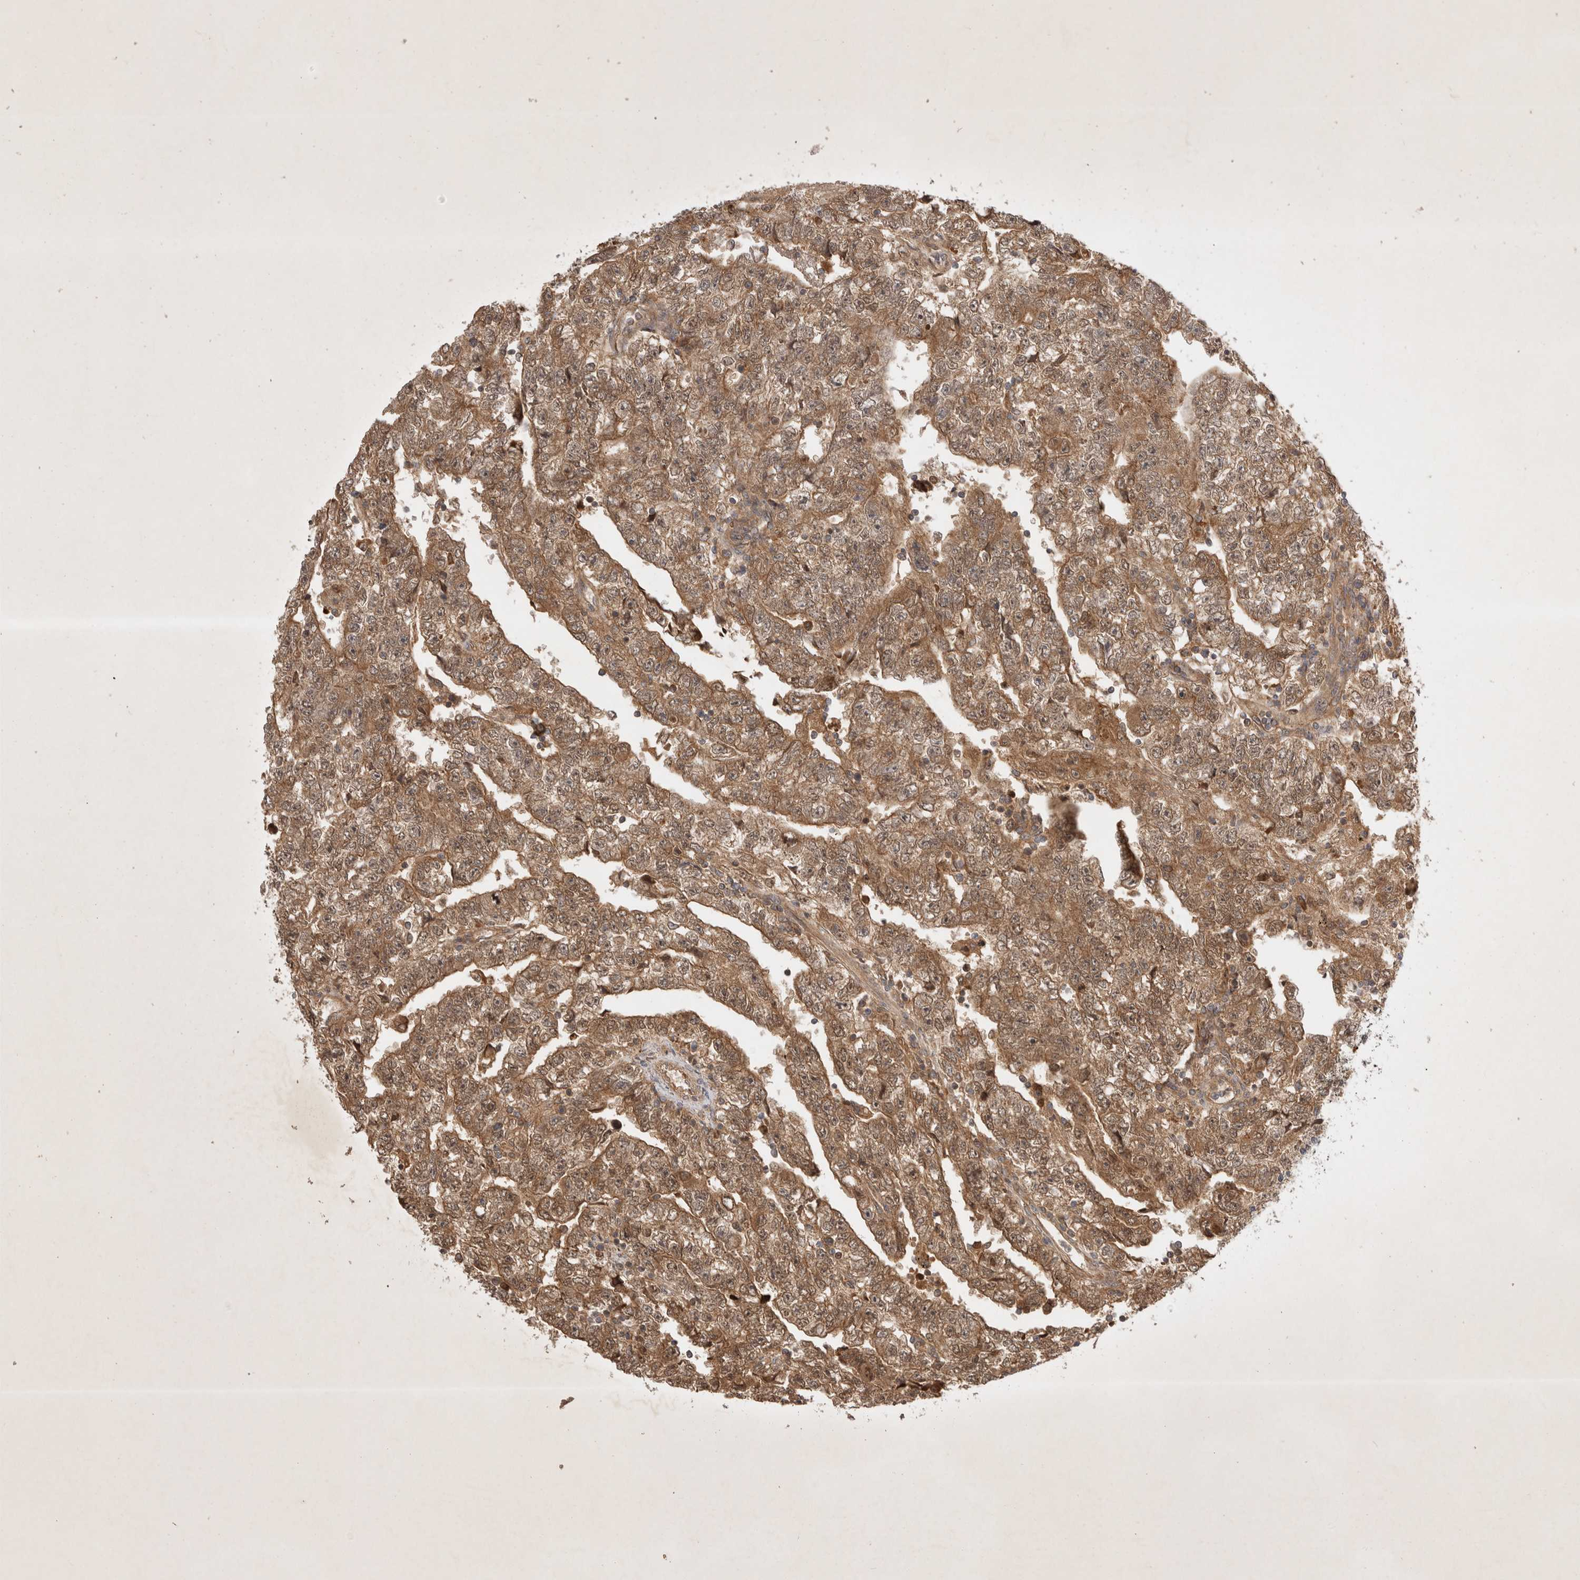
{"staining": {"intensity": "moderate", "quantity": ">75%", "location": "cytoplasmic/membranous,nuclear"}, "tissue": "testis cancer", "cell_type": "Tumor cells", "image_type": "cancer", "snomed": [{"axis": "morphology", "description": "Carcinoma, Embryonal, NOS"}, {"axis": "topography", "description": "Testis"}], "caption": "Immunohistochemical staining of testis cancer shows moderate cytoplasmic/membranous and nuclear protein staining in about >75% of tumor cells.", "gene": "YES1", "patient": {"sex": "male", "age": 25}}